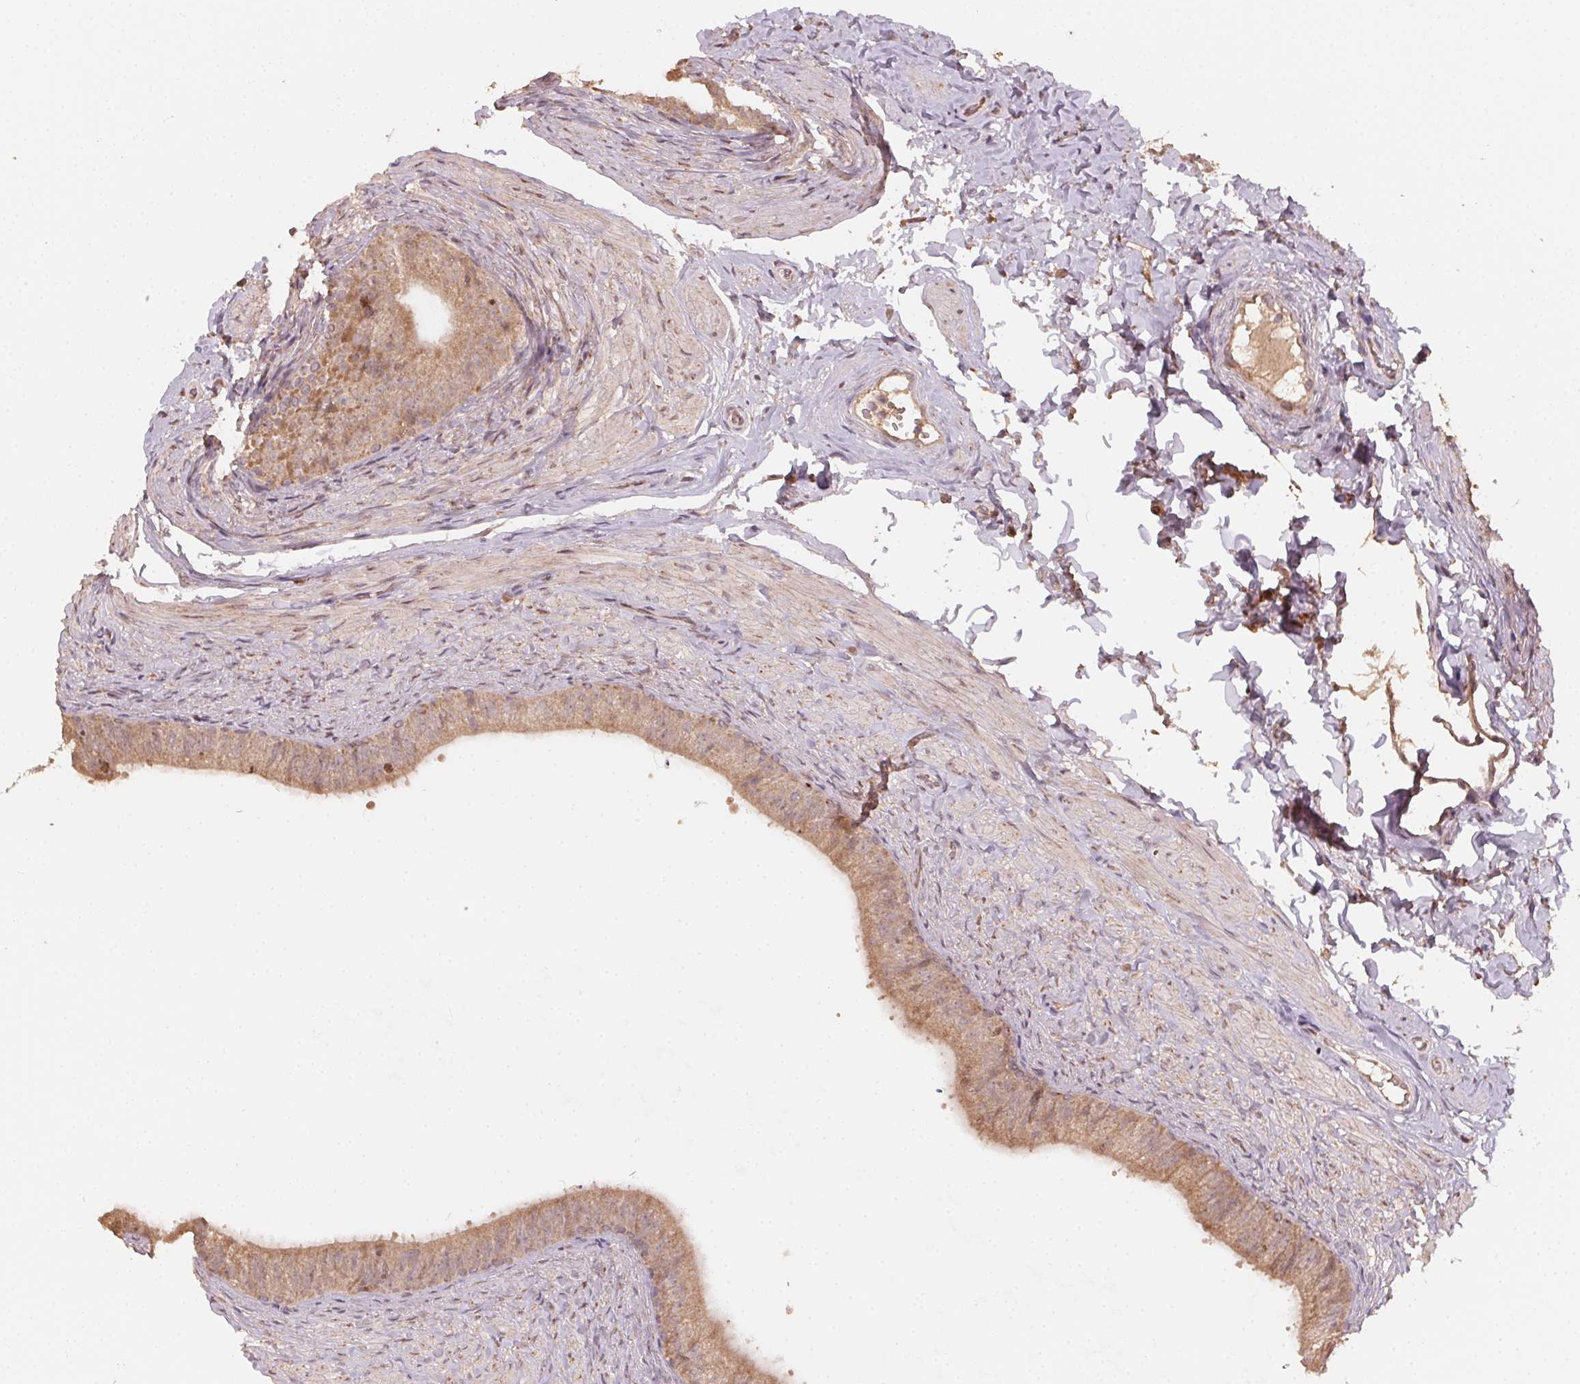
{"staining": {"intensity": "moderate", "quantity": ">75%", "location": "cytoplasmic/membranous"}, "tissue": "epididymis", "cell_type": "Glandular cells", "image_type": "normal", "snomed": [{"axis": "morphology", "description": "Normal tissue, NOS"}, {"axis": "topography", "description": "Epididymis, spermatic cord, NOS"}, {"axis": "topography", "description": "Epididymis"}, {"axis": "topography", "description": "Peripheral nerve tissue"}], "caption": "Epididymis was stained to show a protein in brown. There is medium levels of moderate cytoplasmic/membranous positivity in approximately >75% of glandular cells. Nuclei are stained in blue.", "gene": "WBP2", "patient": {"sex": "male", "age": 29}}